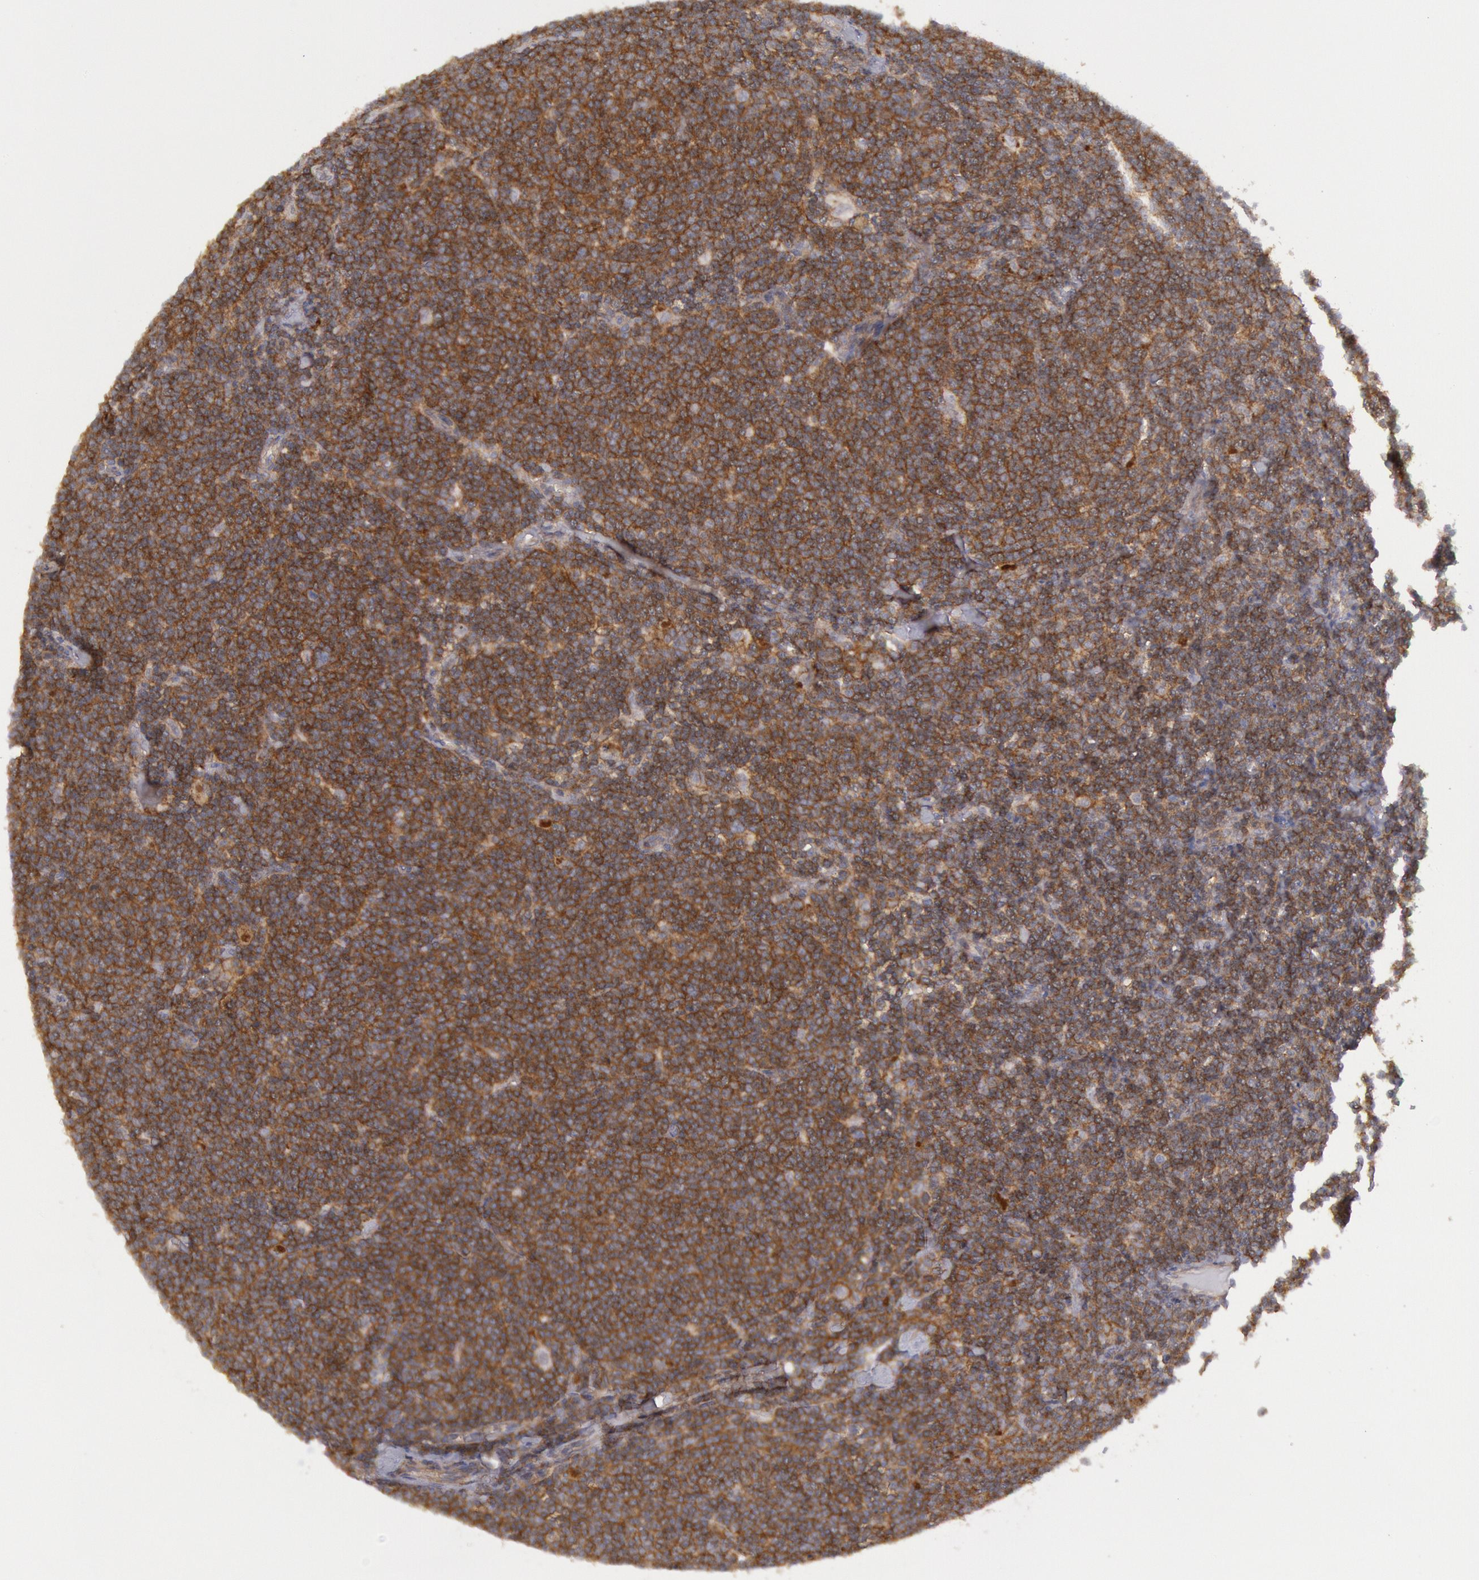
{"staining": {"intensity": "strong", "quantity": ">75%", "location": "cytoplasmic/membranous"}, "tissue": "lymphoma", "cell_type": "Tumor cells", "image_type": "cancer", "snomed": [{"axis": "morphology", "description": "Malignant lymphoma, non-Hodgkin's type, Low grade"}, {"axis": "topography", "description": "Lymph node"}], "caption": "Human malignant lymphoma, non-Hodgkin's type (low-grade) stained with a protein marker demonstrates strong staining in tumor cells.", "gene": "STX4", "patient": {"sex": "male", "age": 65}}